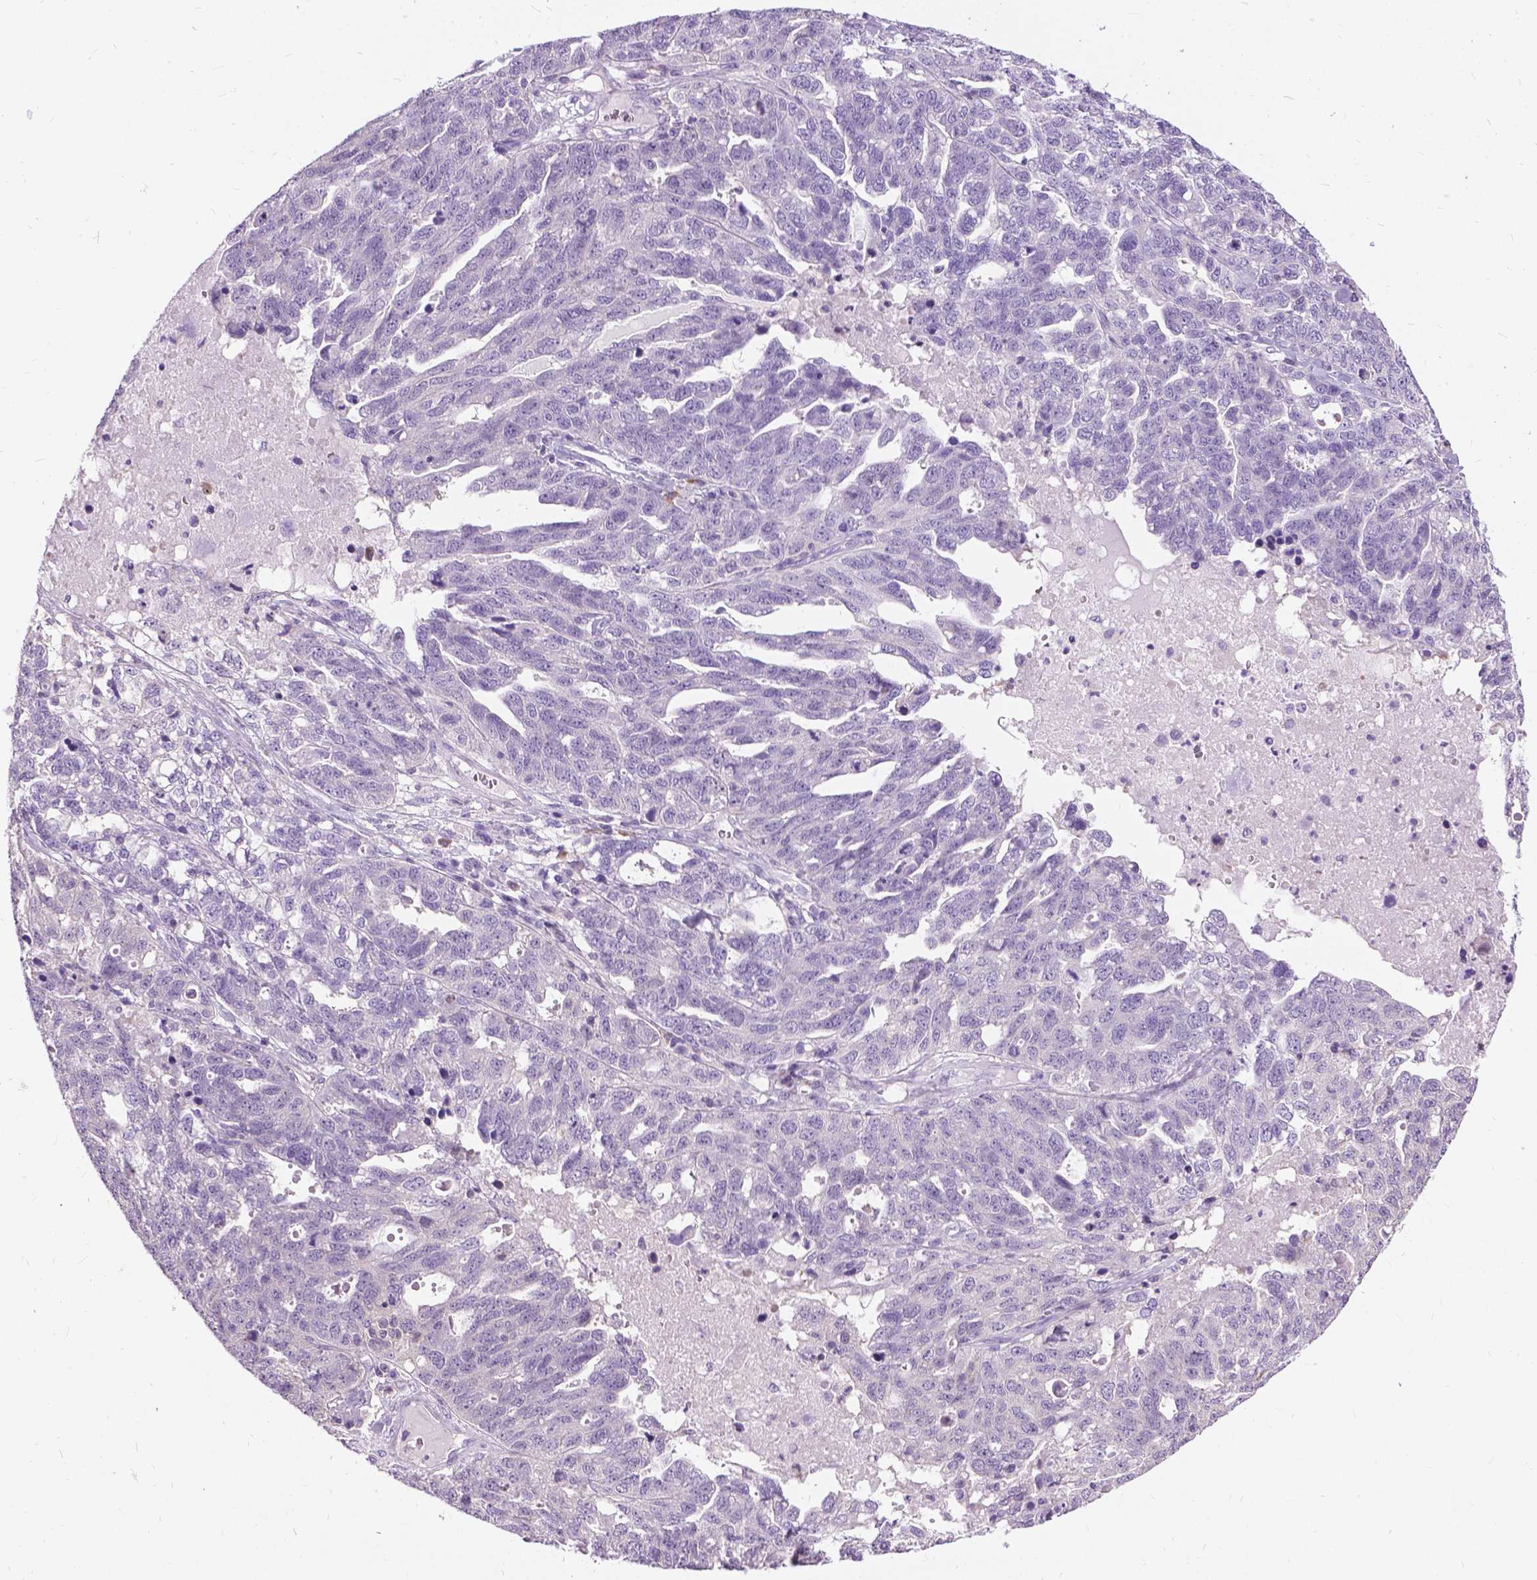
{"staining": {"intensity": "negative", "quantity": "none", "location": "none"}, "tissue": "ovarian cancer", "cell_type": "Tumor cells", "image_type": "cancer", "snomed": [{"axis": "morphology", "description": "Cystadenocarcinoma, serous, NOS"}, {"axis": "topography", "description": "Ovary"}], "caption": "Immunohistochemical staining of ovarian cancer shows no significant expression in tumor cells. (DAB immunohistochemistry (IHC) with hematoxylin counter stain).", "gene": "JAK3", "patient": {"sex": "female", "age": 71}}